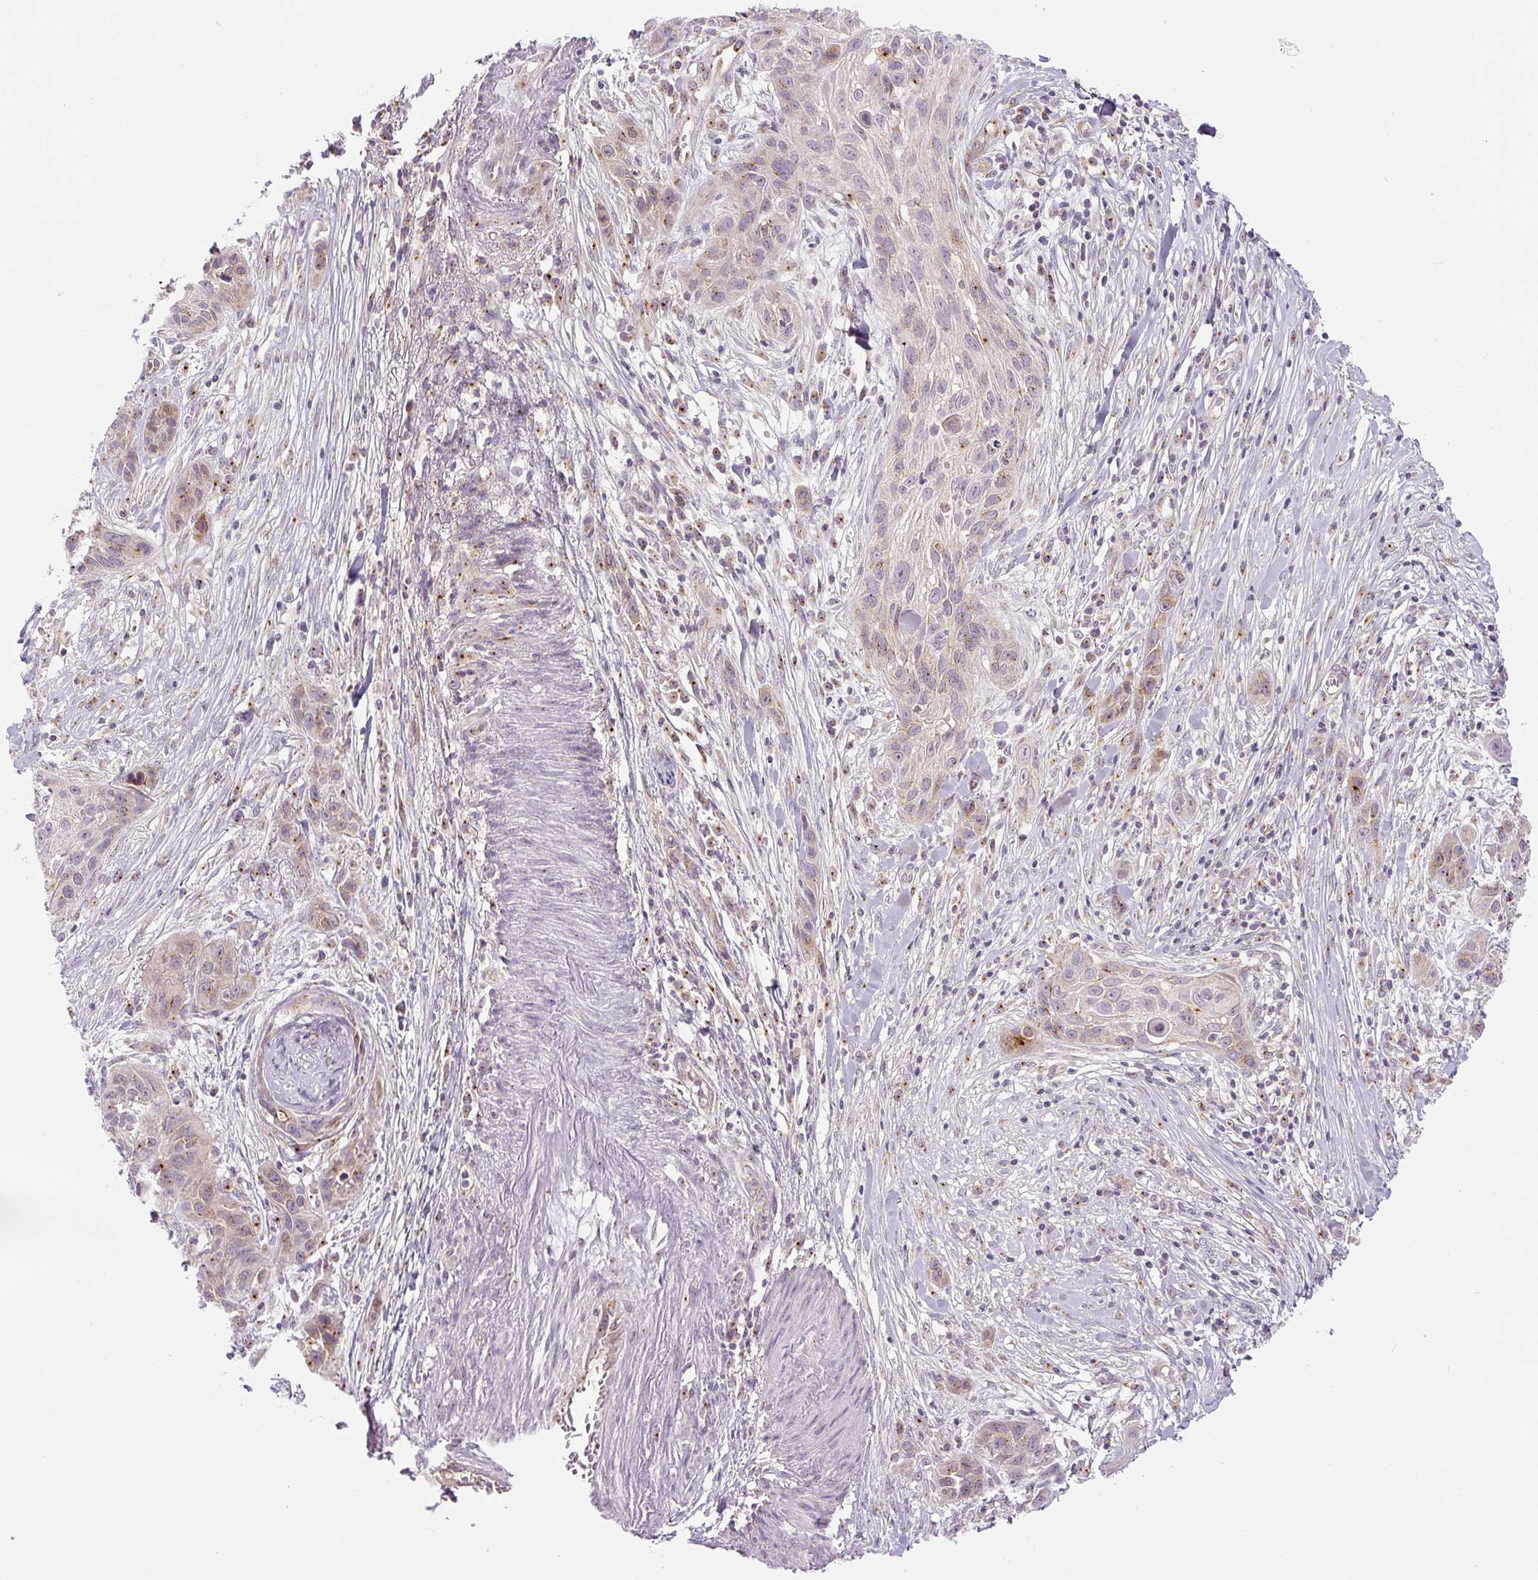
{"staining": {"intensity": "moderate", "quantity": "<25%", "location": "cytoplasmic/membranous"}, "tissue": "skin cancer", "cell_type": "Tumor cells", "image_type": "cancer", "snomed": [{"axis": "morphology", "description": "Squamous cell carcinoma, NOS"}, {"axis": "topography", "description": "Skin"}, {"axis": "topography", "description": "Vulva"}], "caption": "Tumor cells display low levels of moderate cytoplasmic/membranous staining in approximately <25% of cells in squamous cell carcinoma (skin).", "gene": "PCM1", "patient": {"sex": "female", "age": 83}}